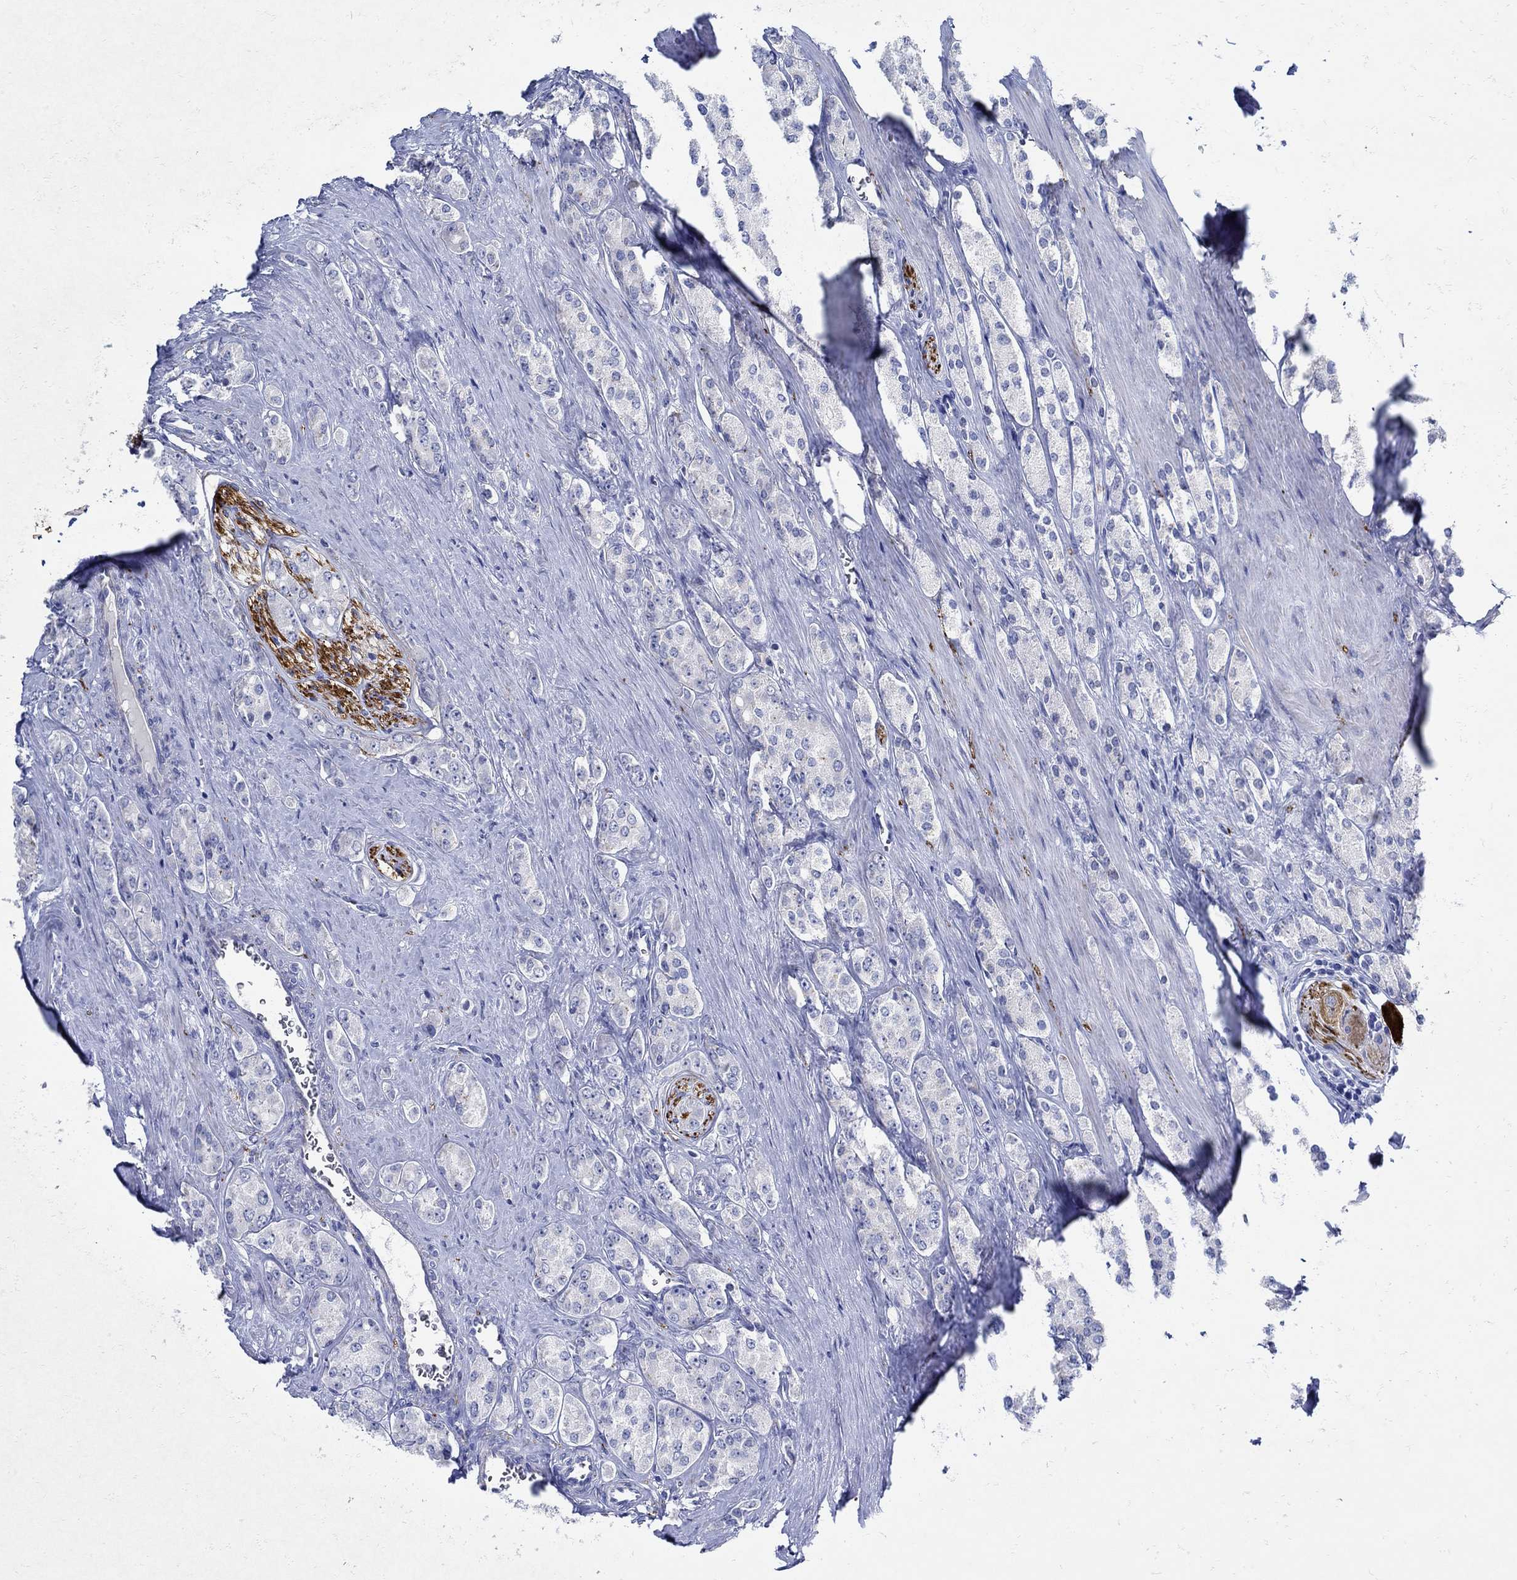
{"staining": {"intensity": "negative", "quantity": "none", "location": "none"}, "tissue": "prostate cancer", "cell_type": "Tumor cells", "image_type": "cancer", "snomed": [{"axis": "morphology", "description": "Adenocarcinoma, NOS"}, {"axis": "topography", "description": "Prostate"}], "caption": "This photomicrograph is of adenocarcinoma (prostate) stained with immunohistochemistry (IHC) to label a protein in brown with the nuclei are counter-stained blue. There is no staining in tumor cells.", "gene": "NOS1", "patient": {"sex": "male", "age": 67}}